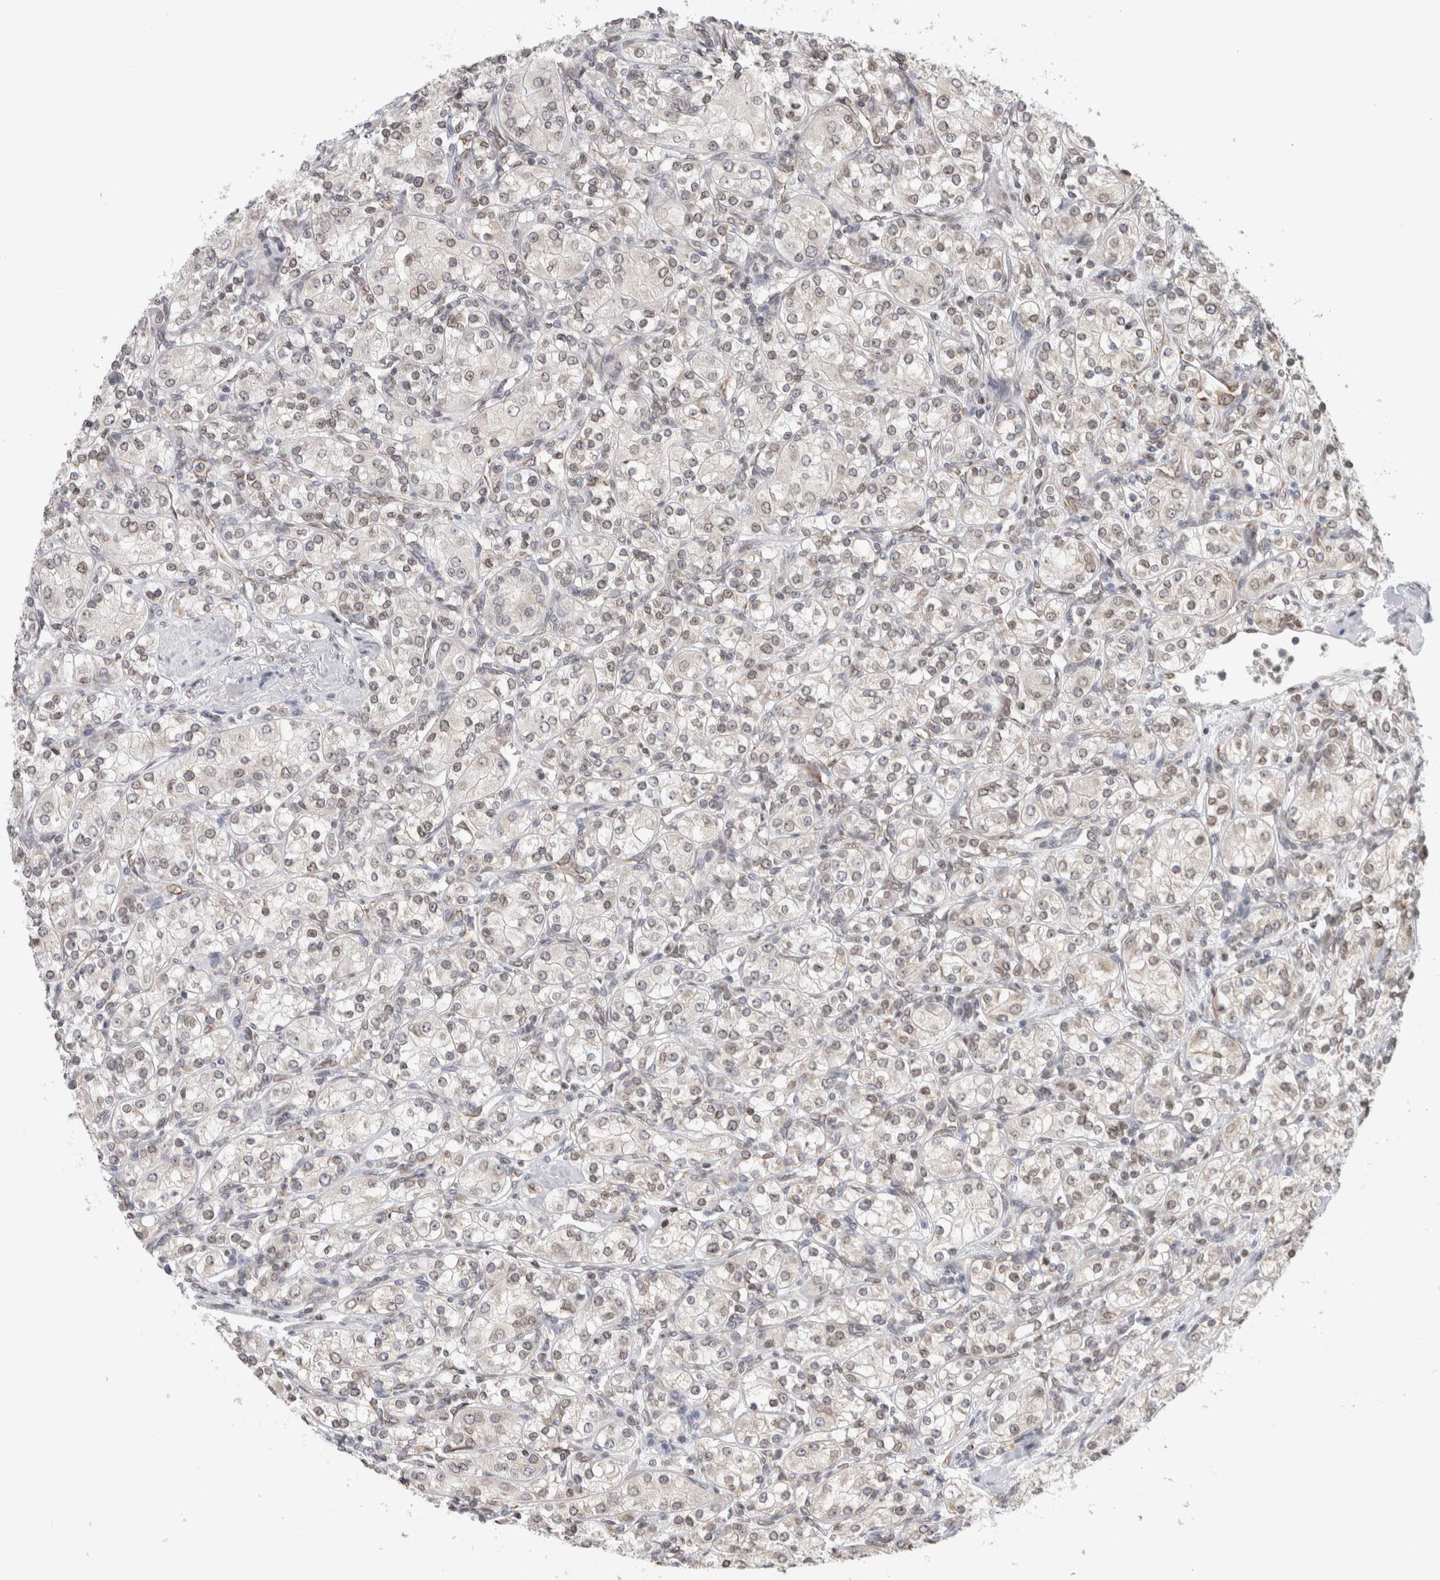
{"staining": {"intensity": "weak", "quantity": "25%-75%", "location": "nuclear"}, "tissue": "renal cancer", "cell_type": "Tumor cells", "image_type": "cancer", "snomed": [{"axis": "morphology", "description": "Adenocarcinoma, NOS"}, {"axis": "topography", "description": "Kidney"}], "caption": "DAB immunohistochemical staining of adenocarcinoma (renal) exhibits weak nuclear protein expression in about 25%-75% of tumor cells. Nuclei are stained in blue.", "gene": "RBMX2", "patient": {"sex": "male", "age": 77}}